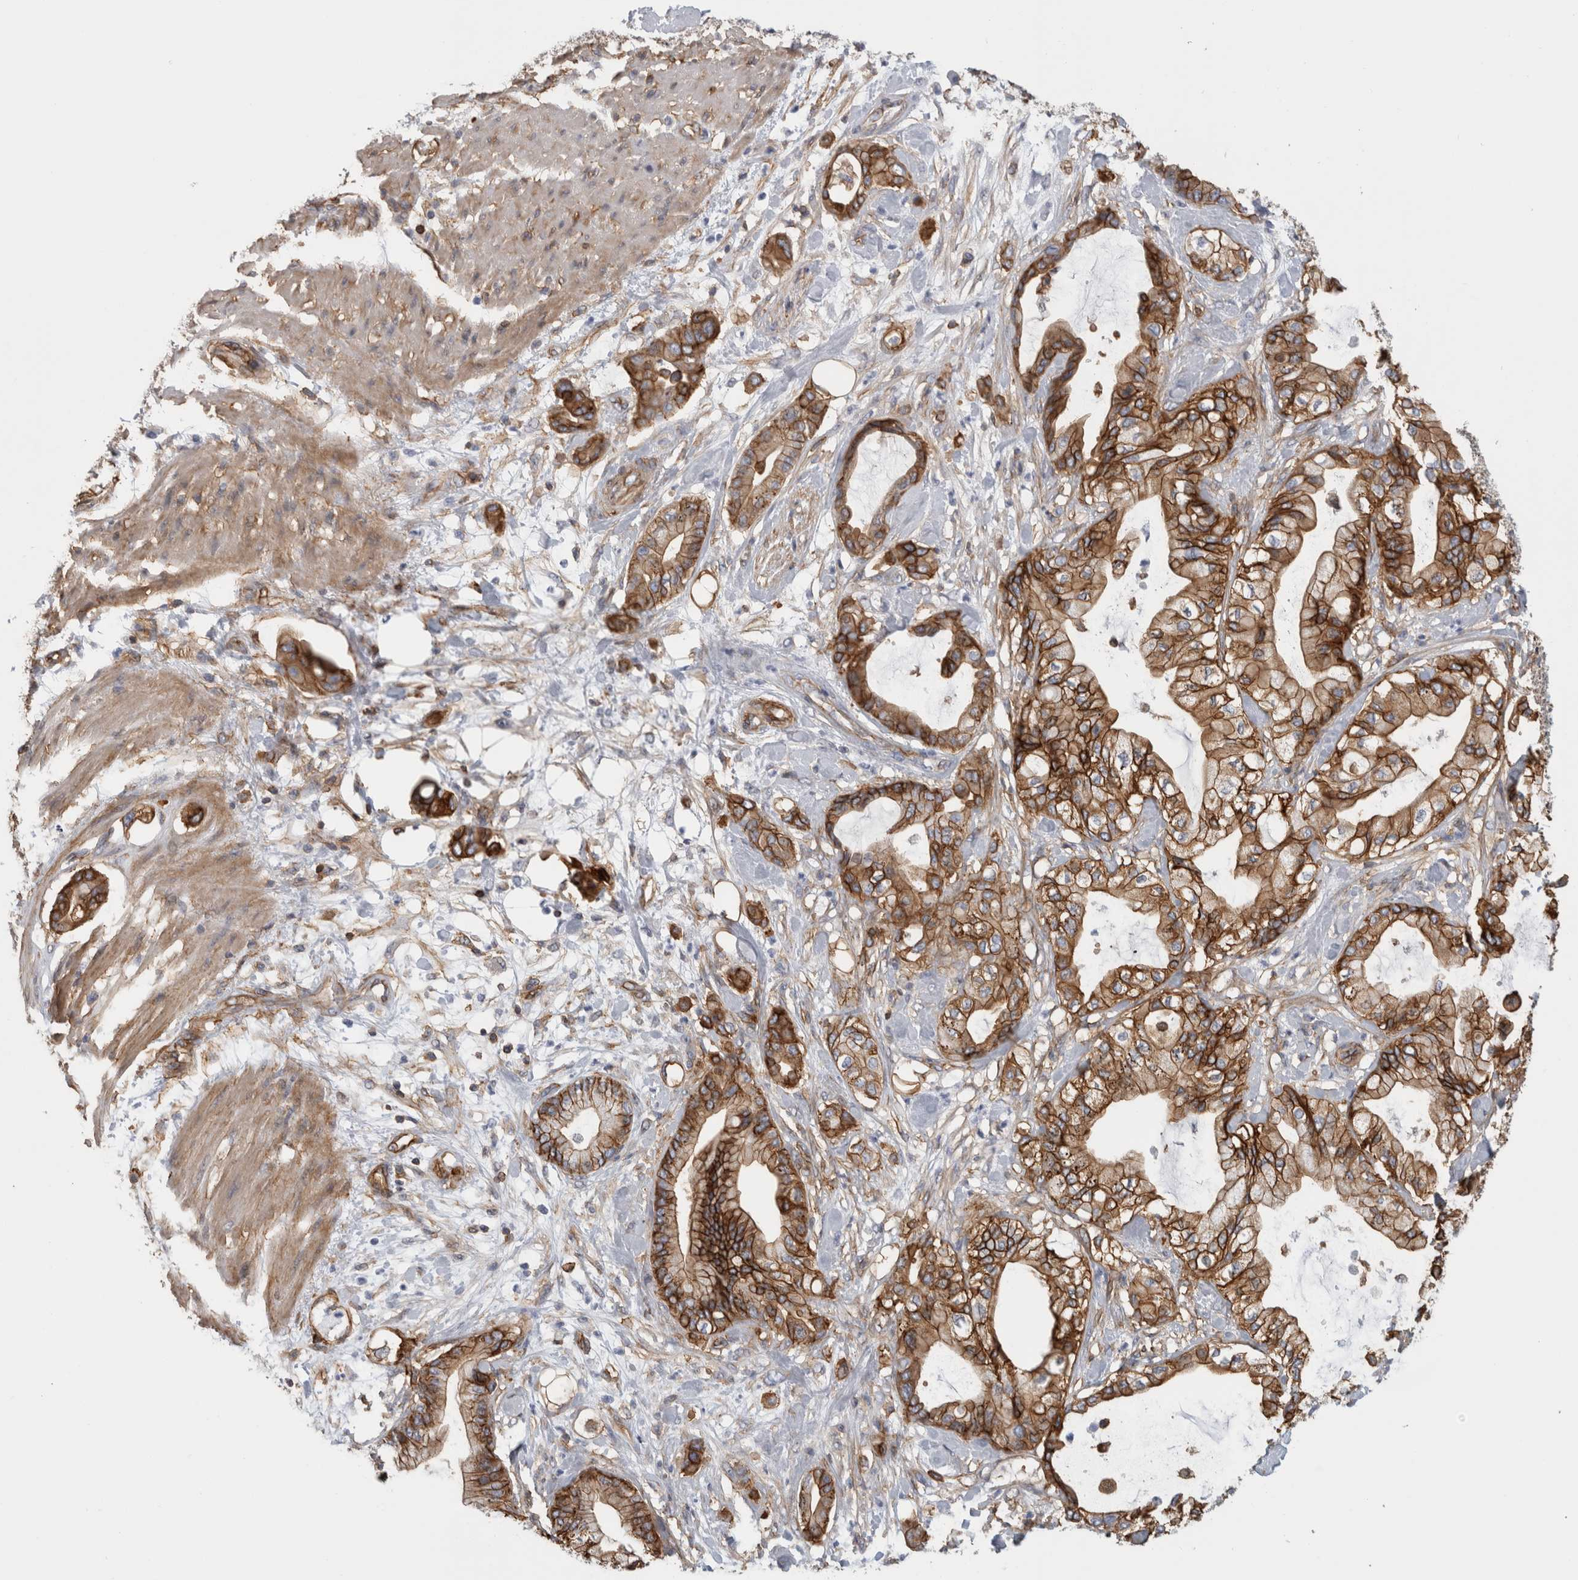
{"staining": {"intensity": "strong", "quantity": ">75%", "location": "cytoplasmic/membranous"}, "tissue": "pancreatic cancer", "cell_type": "Tumor cells", "image_type": "cancer", "snomed": [{"axis": "morphology", "description": "Adenocarcinoma, NOS"}, {"axis": "morphology", "description": "Adenocarcinoma, metastatic, NOS"}, {"axis": "topography", "description": "Lymph node"}, {"axis": "topography", "description": "Pancreas"}, {"axis": "topography", "description": "Duodenum"}], "caption": "The photomicrograph reveals immunohistochemical staining of adenocarcinoma (pancreatic). There is strong cytoplasmic/membranous expression is seen in approximately >75% of tumor cells.", "gene": "AHNAK", "patient": {"sex": "female", "age": 64}}